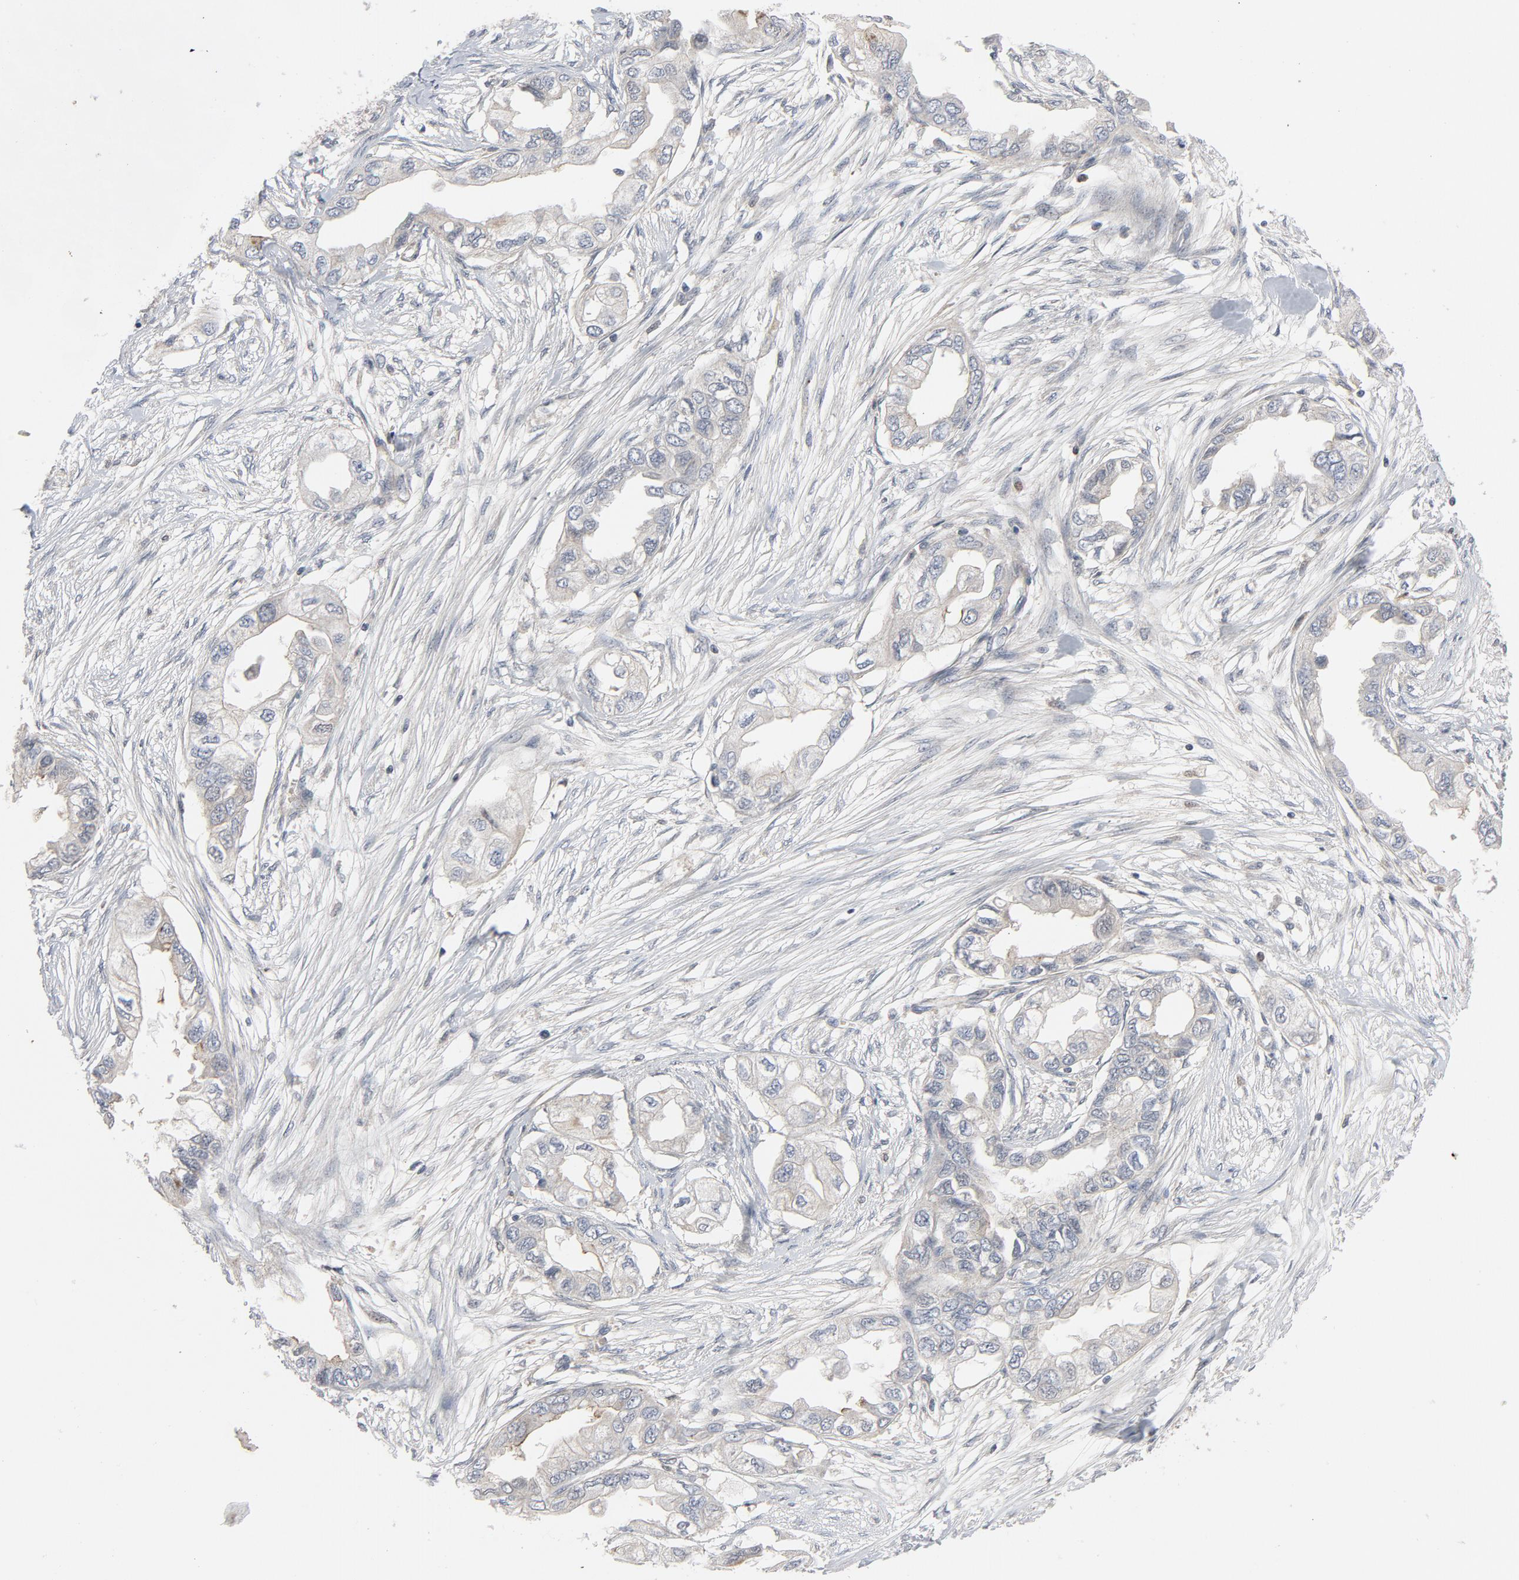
{"staining": {"intensity": "negative", "quantity": "none", "location": "none"}, "tissue": "endometrial cancer", "cell_type": "Tumor cells", "image_type": "cancer", "snomed": [{"axis": "morphology", "description": "Adenocarcinoma, NOS"}, {"axis": "topography", "description": "Endometrium"}], "caption": "An image of endometrial cancer stained for a protein displays no brown staining in tumor cells. The staining is performed using DAB (3,3'-diaminobenzidine) brown chromogen with nuclei counter-stained in using hematoxylin.", "gene": "TRADD", "patient": {"sex": "female", "age": 67}}